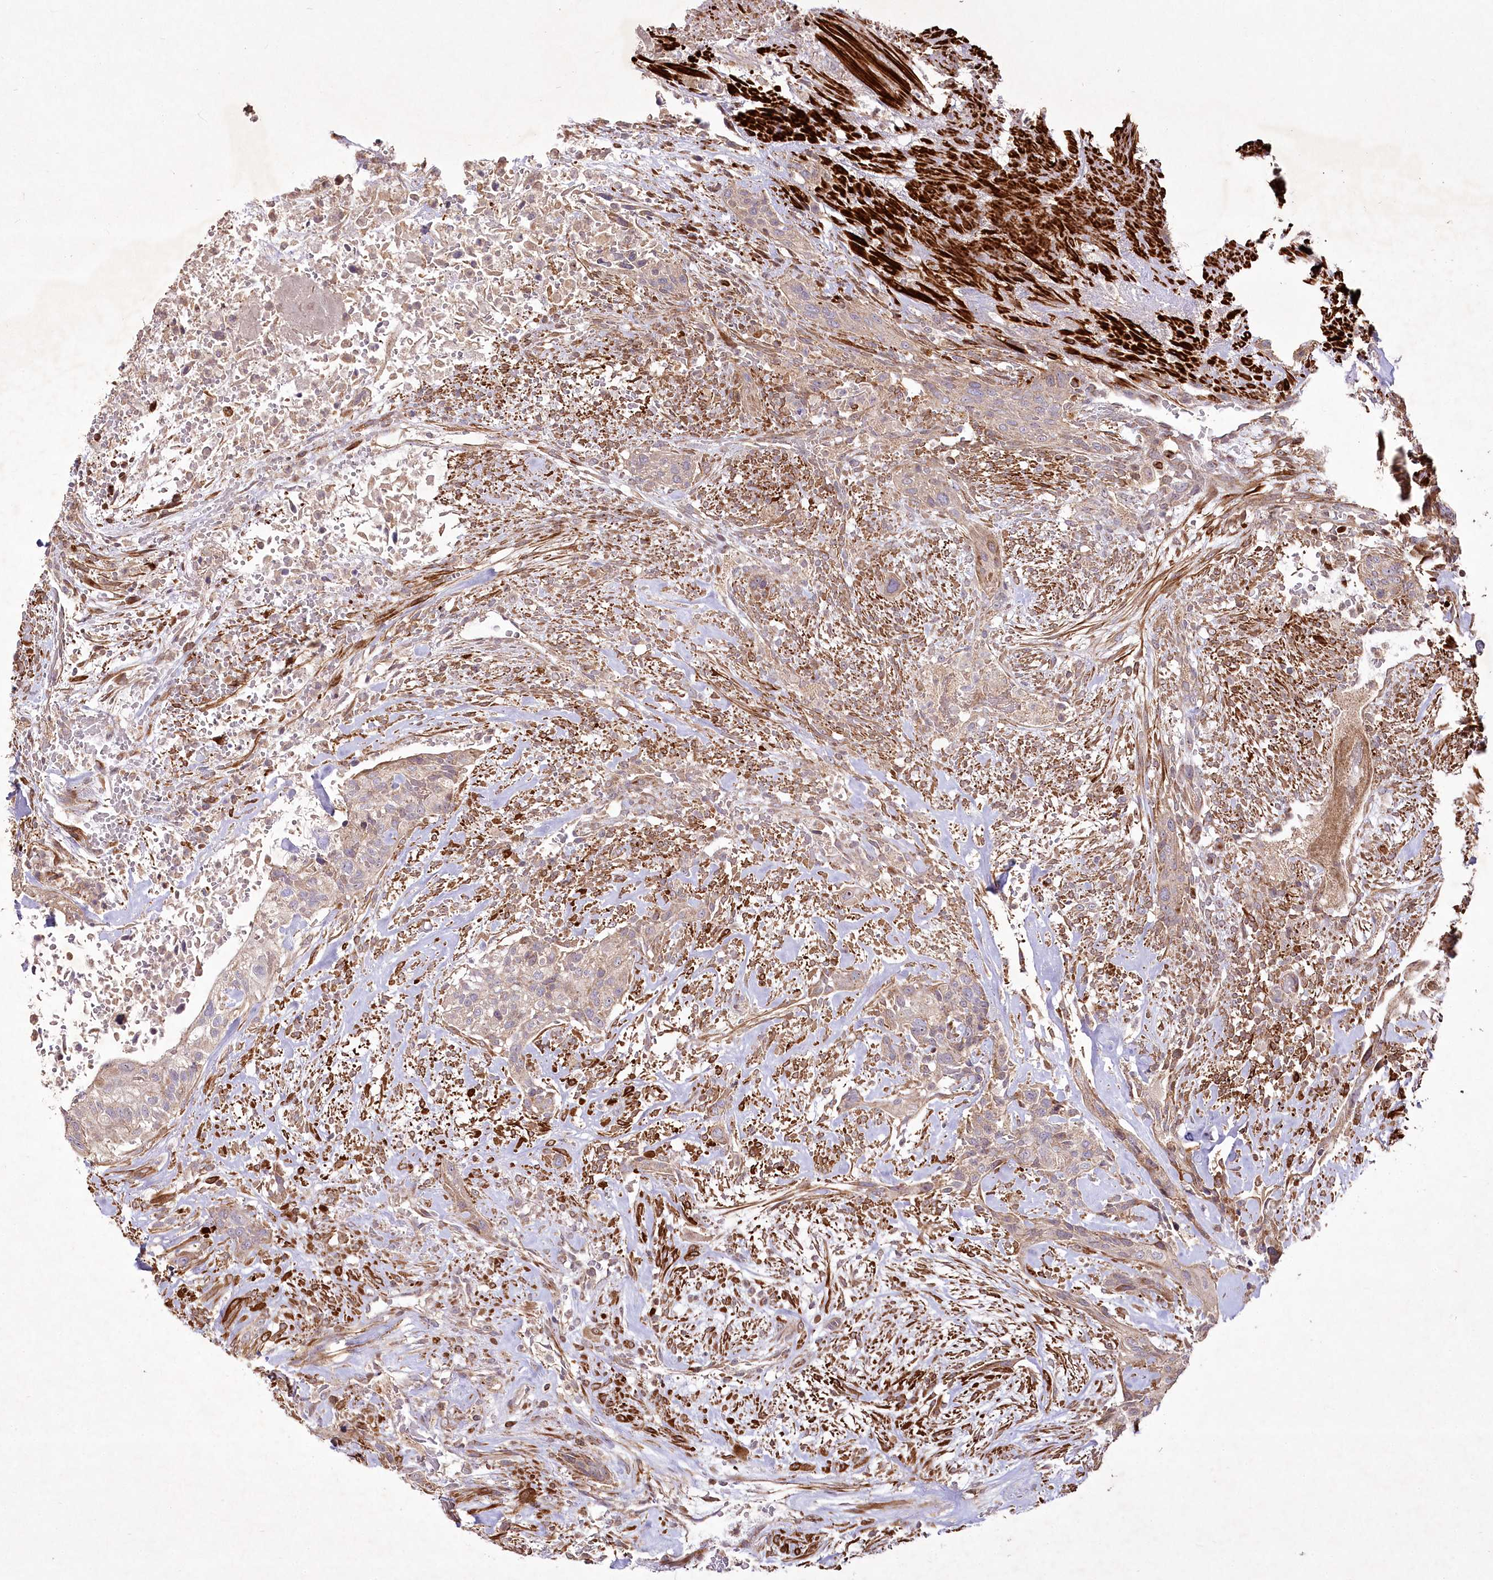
{"staining": {"intensity": "weak", "quantity": ">75%", "location": "cytoplasmic/membranous"}, "tissue": "urothelial cancer", "cell_type": "Tumor cells", "image_type": "cancer", "snomed": [{"axis": "morphology", "description": "Urothelial carcinoma, High grade"}, {"axis": "topography", "description": "Urinary bladder"}], "caption": "A micrograph of high-grade urothelial carcinoma stained for a protein reveals weak cytoplasmic/membranous brown staining in tumor cells.", "gene": "PSTK", "patient": {"sex": "male", "age": 35}}